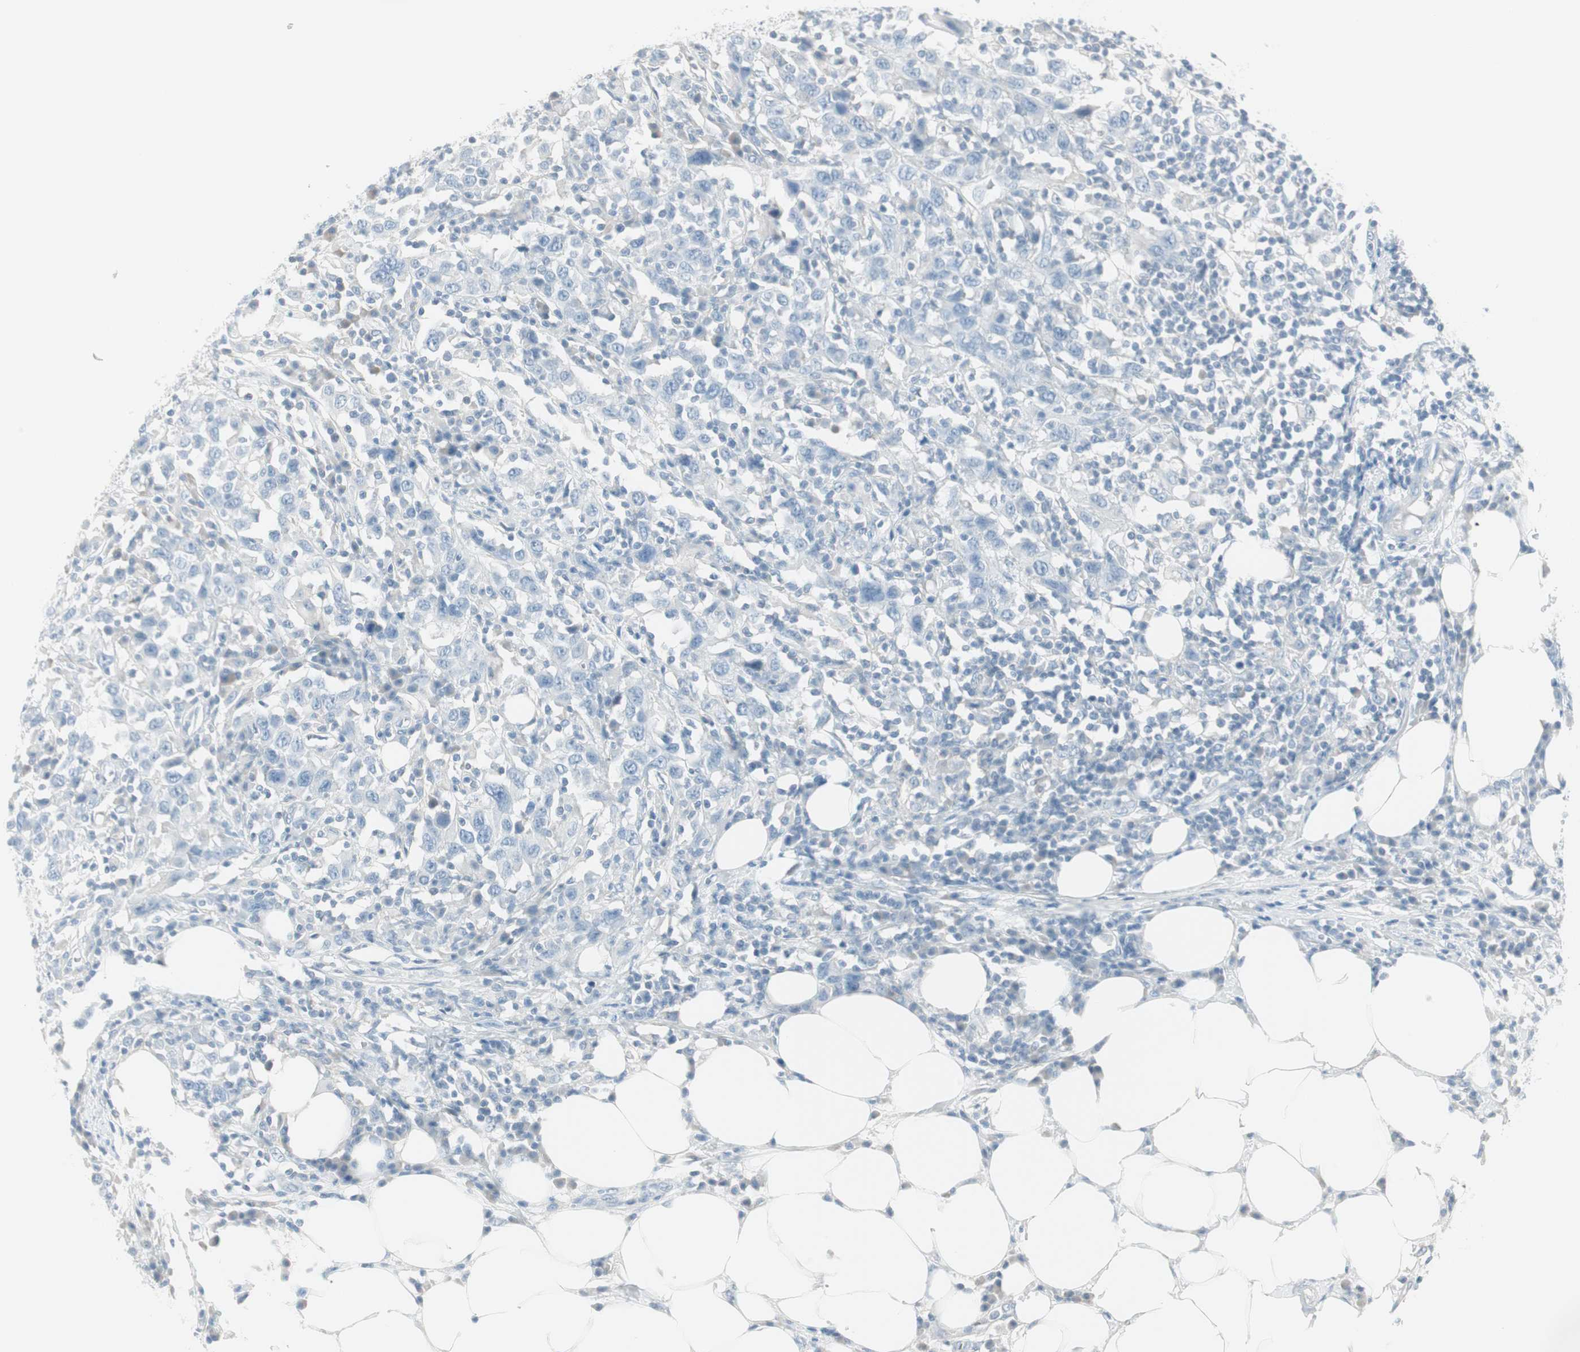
{"staining": {"intensity": "negative", "quantity": "none", "location": "none"}, "tissue": "urothelial cancer", "cell_type": "Tumor cells", "image_type": "cancer", "snomed": [{"axis": "morphology", "description": "Urothelial carcinoma, High grade"}, {"axis": "topography", "description": "Urinary bladder"}], "caption": "This is an IHC micrograph of high-grade urothelial carcinoma. There is no staining in tumor cells.", "gene": "ITLN2", "patient": {"sex": "male", "age": 61}}